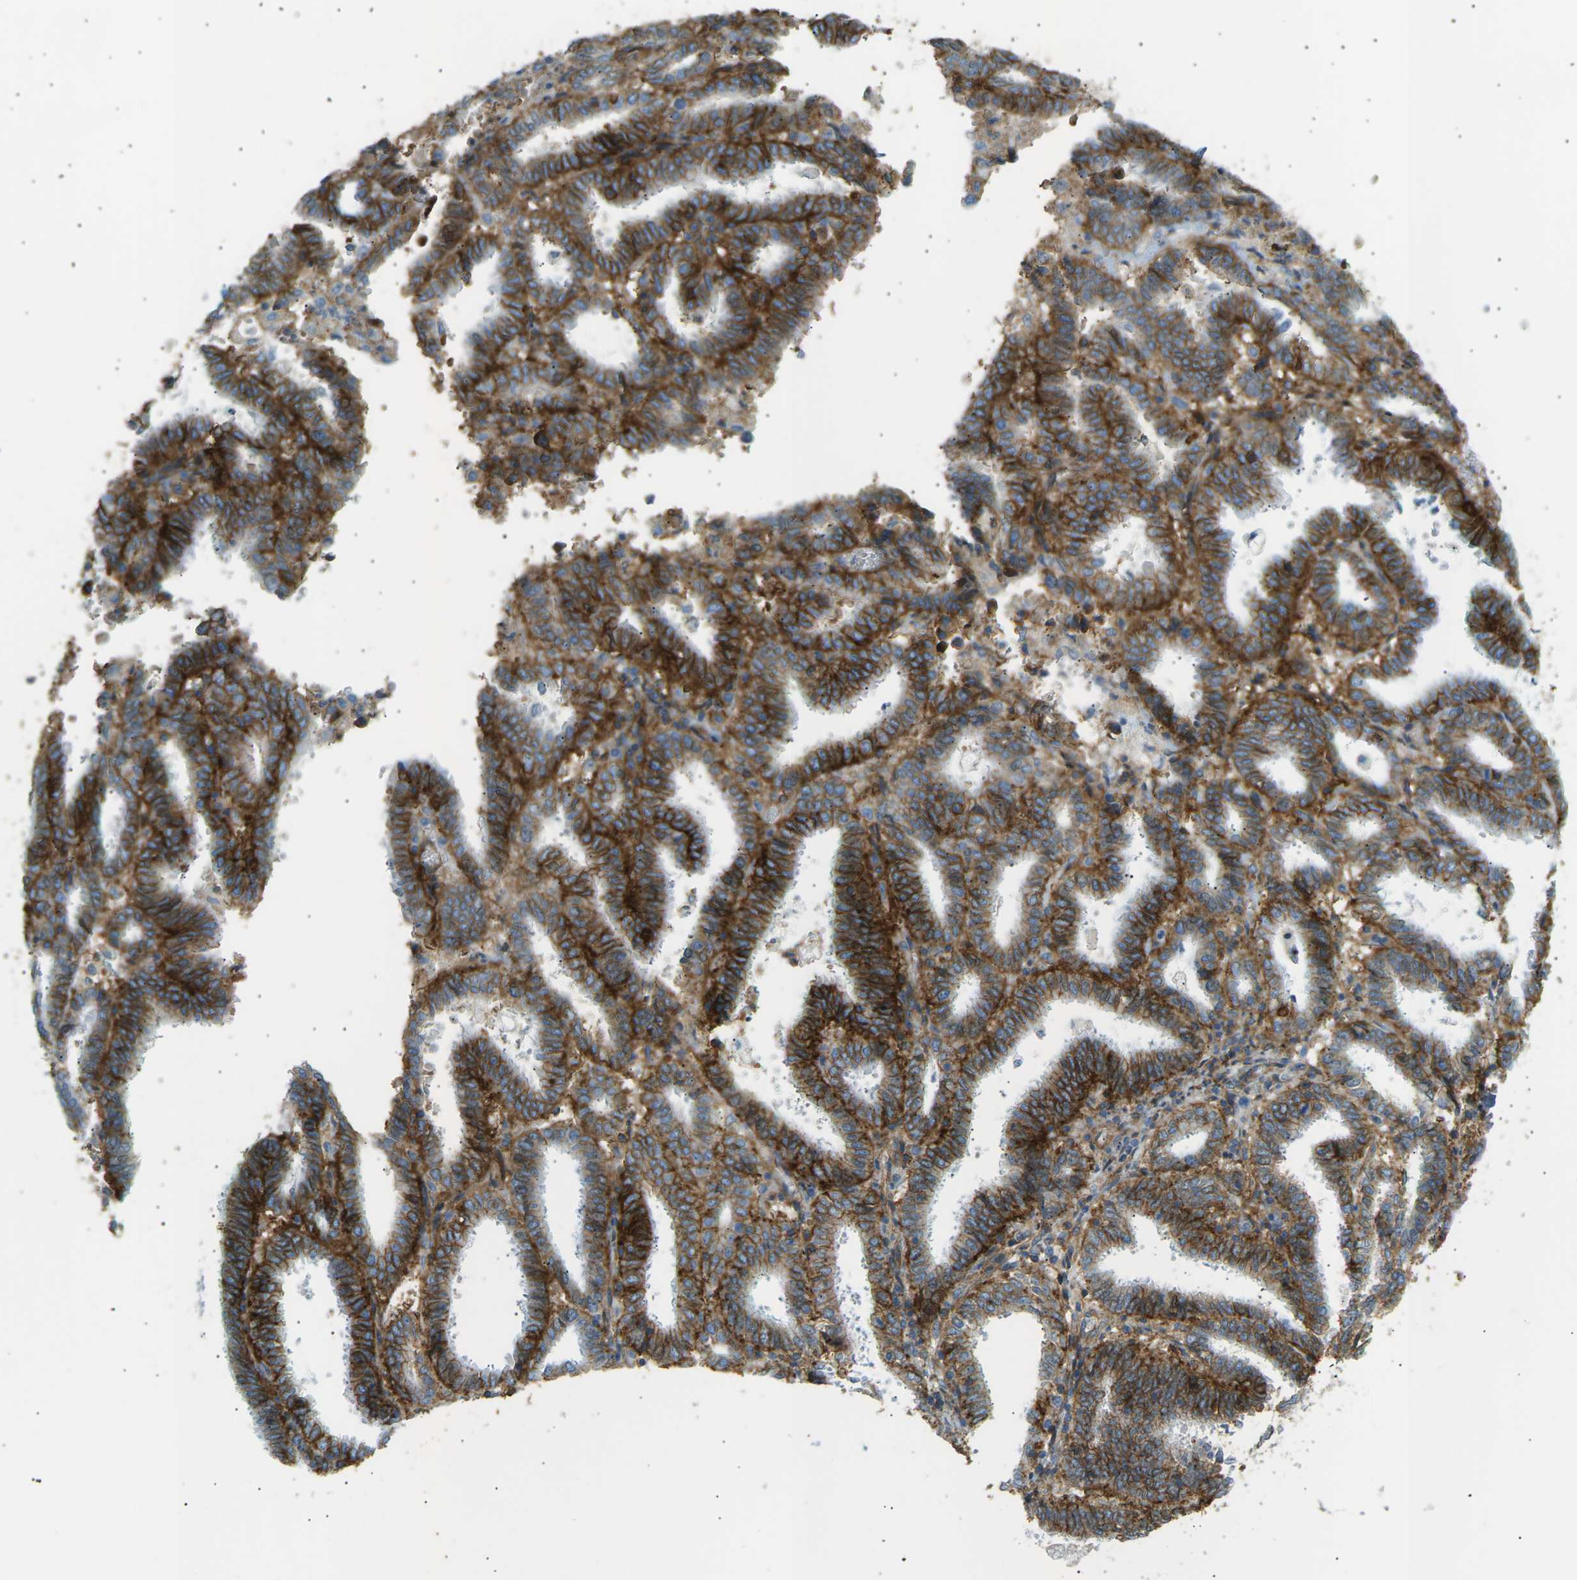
{"staining": {"intensity": "strong", "quantity": ">75%", "location": "cytoplasmic/membranous"}, "tissue": "endometrial cancer", "cell_type": "Tumor cells", "image_type": "cancer", "snomed": [{"axis": "morphology", "description": "Adenocarcinoma, NOS"}, {"axis": "topography", "description": "Uterus"}], "caption": "Immunohistochemistry (IHC) micrograph of human endometrial adenocarcinoma stained for a protein (brown), which exhibits high levels of strong cytoplasmic/membranous expression in about >75% of tumor cells.", "gene": "ATP2B4", "patient": {"sex": "female", "age": 83}}